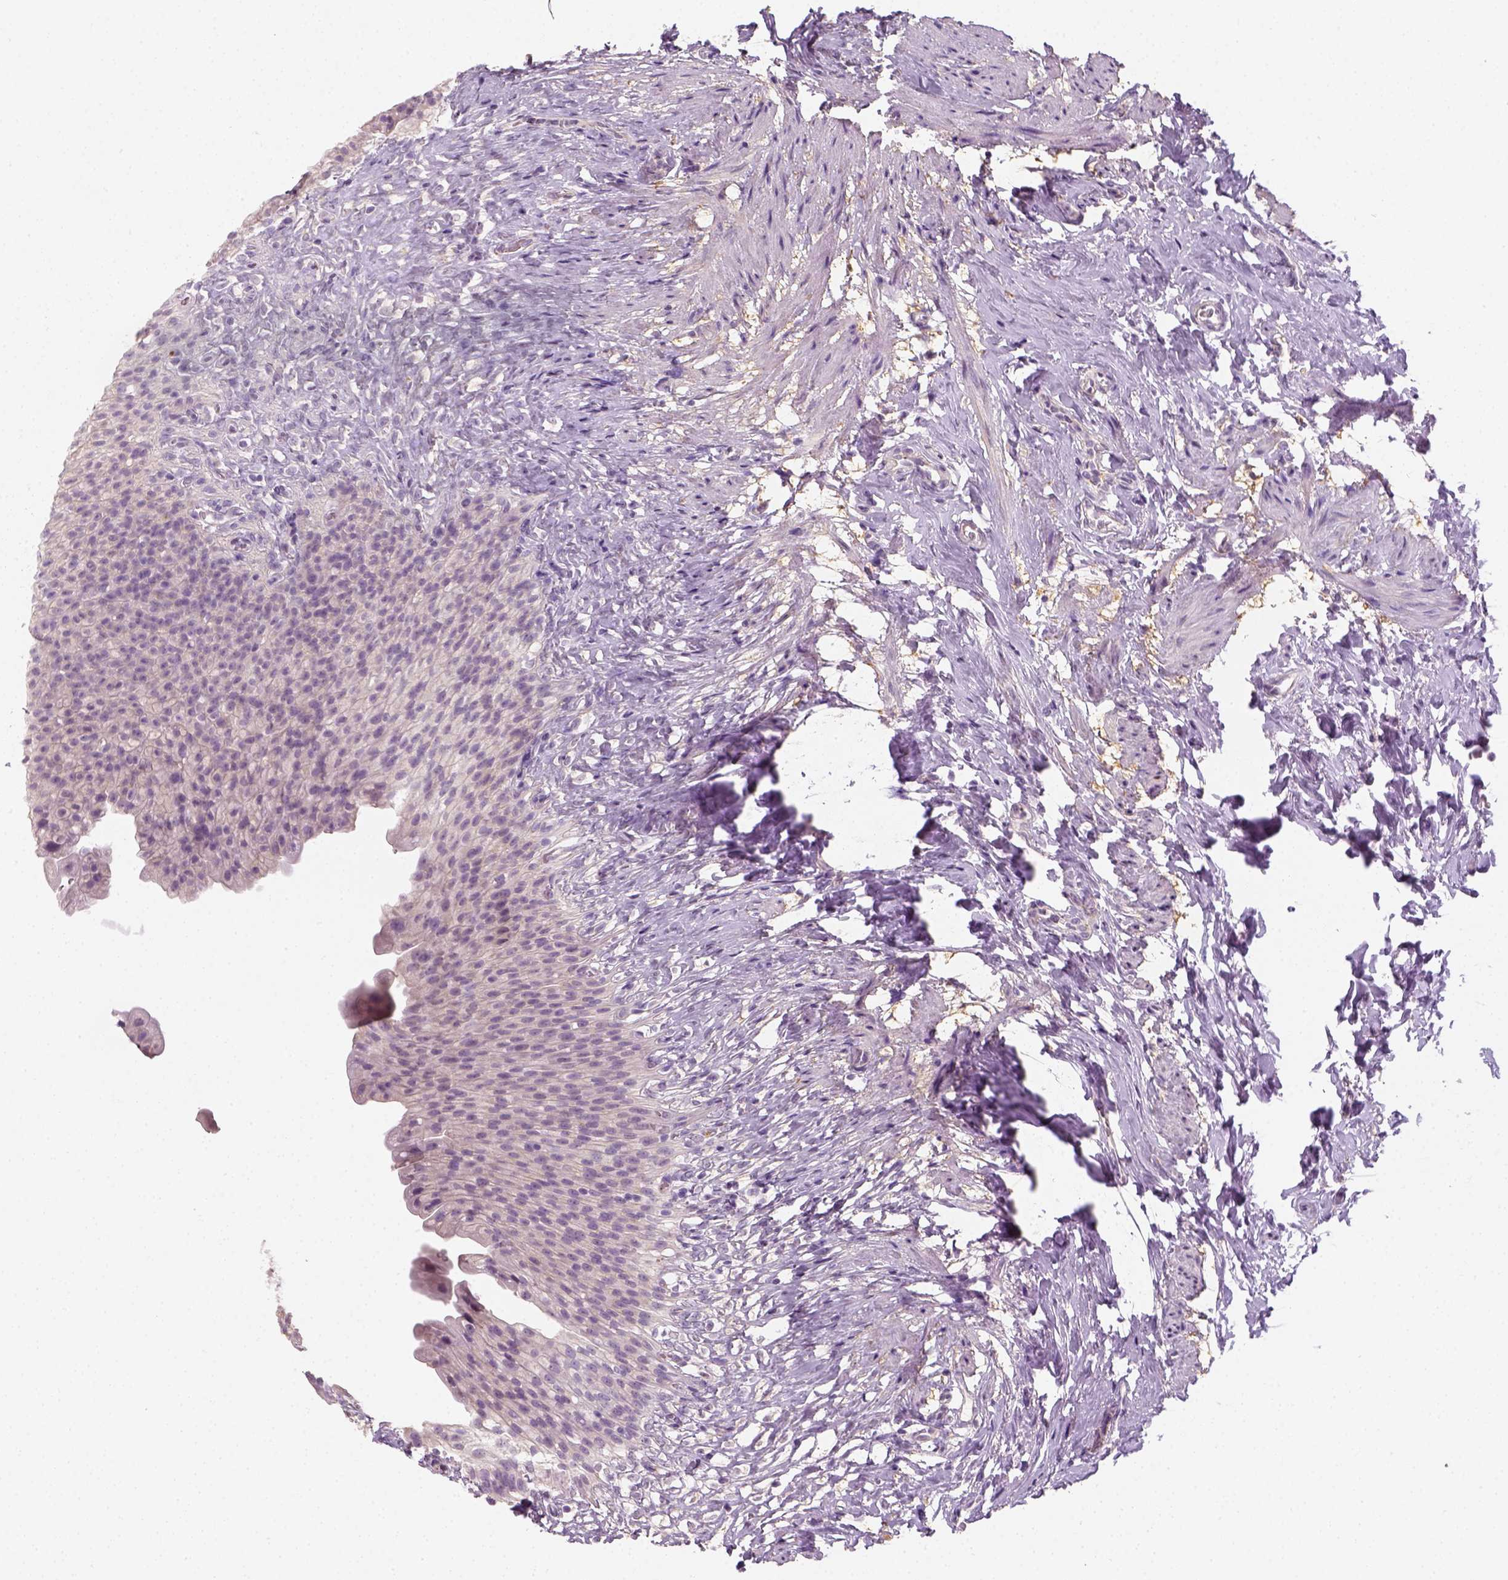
{"staining": {"intensity": "negative", "quantity": "none", "location": "none"}, "tissue": "urinary bladder", "cell_type": "Urothelial cells", "image_type": "normal", "snomed": [{"axis": "morphology", "description": "Normal tissue, NOS"}, {"axis": "topography", "description": "Urinary bladder"}, {"axis": "topography", "description": "Prostate"}], "caption": "Protein analysis of benign urinary bladder demonstrates no significant staining in urothelial cells. (DAB (3,3'-diaminobenzidine) immunohistochemistry with hematoxylin counter stain).", "gene": "FAM163B", "patient": {"sex": "male", "age": 76}}